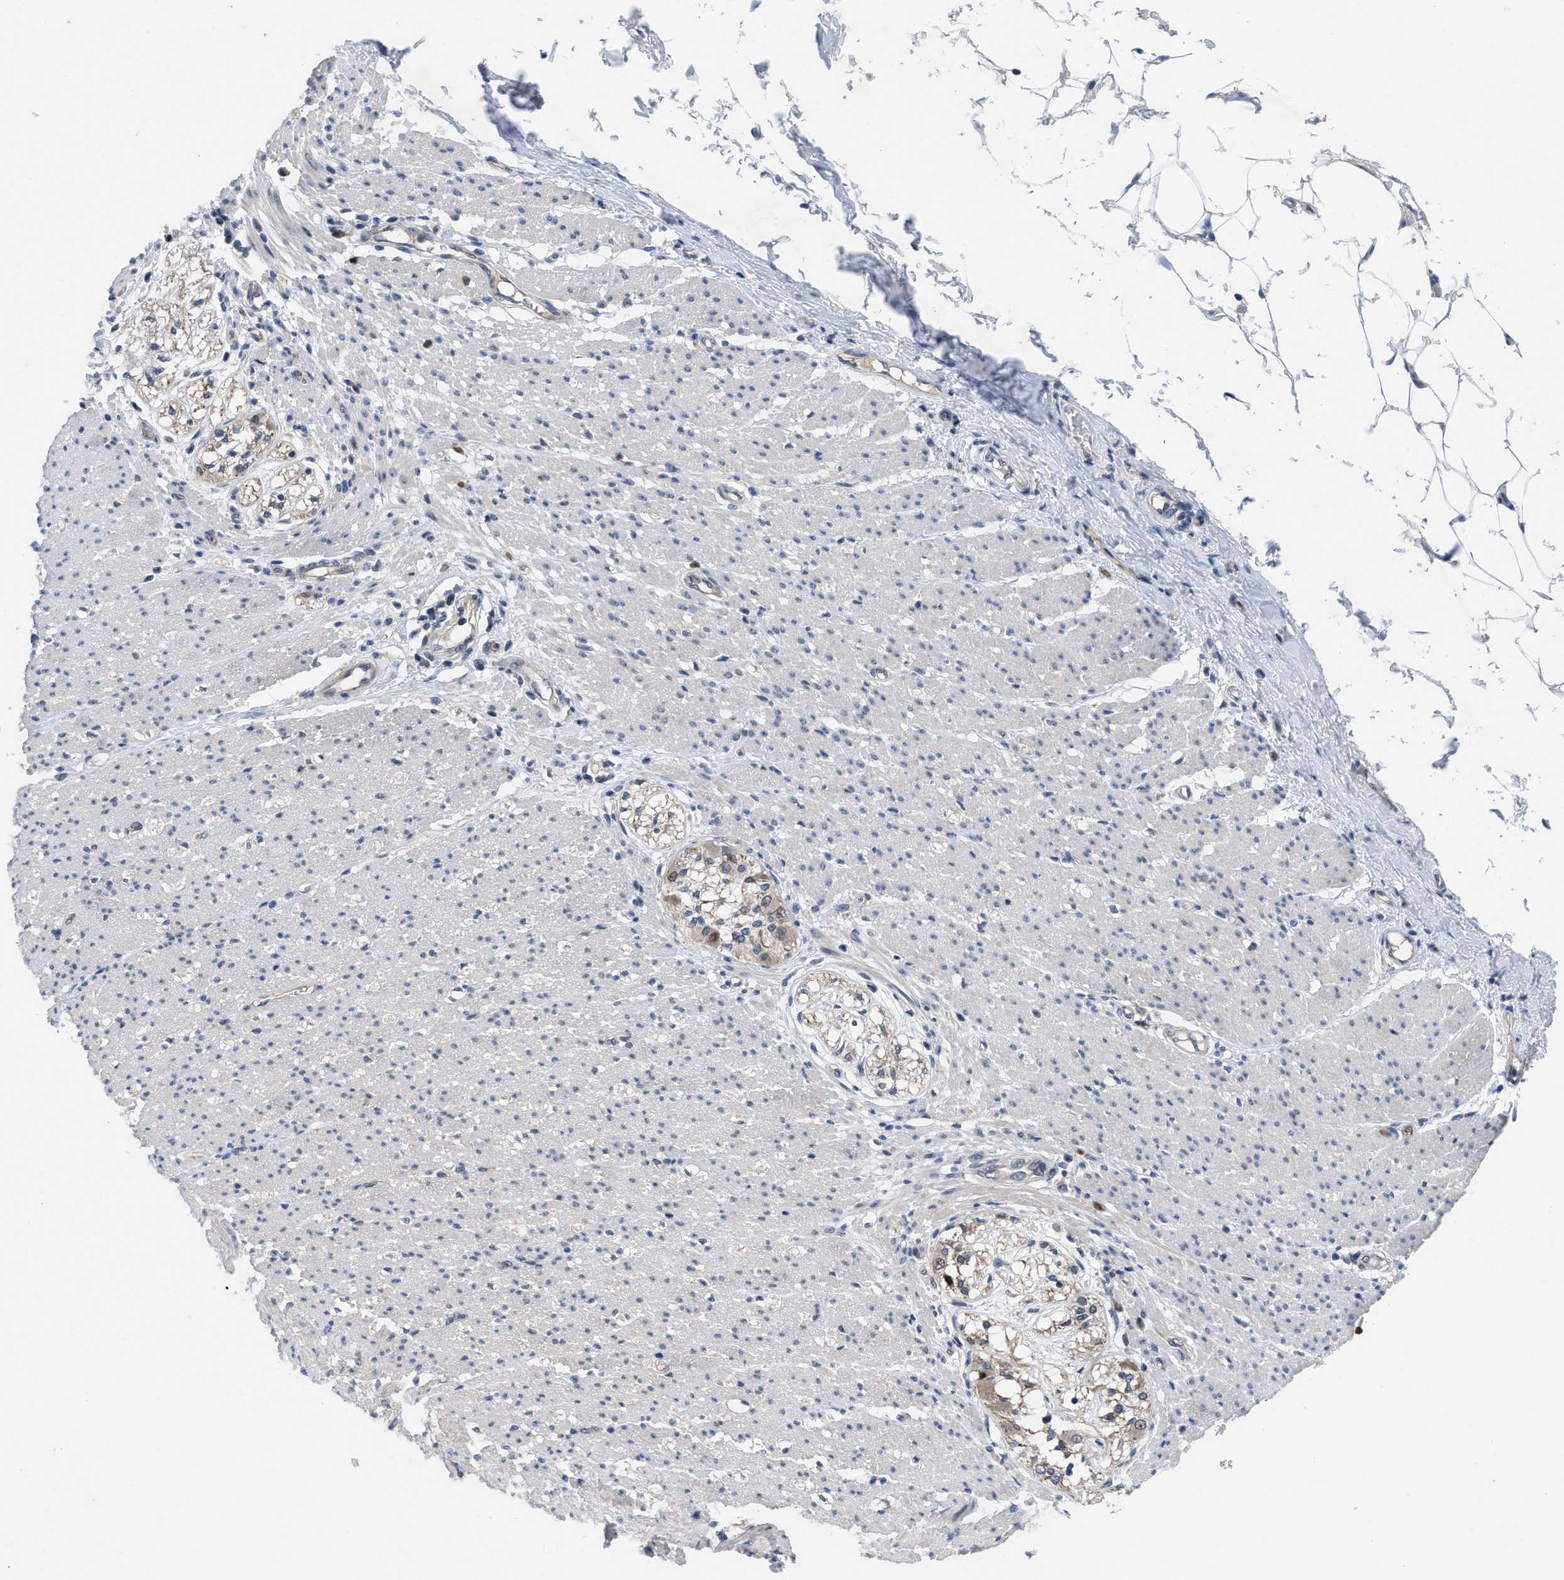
{"staining": {"intensity": "weak", "quantity": "<25%", "location": "cytoplasmic/membranous"}, "tissue": "smooth muscle", "cell_type": "Smooth muscle cells", "image_type": "normal", "snomed": [{"axis": "morphology", "description": "Normal tissue, NOS"}, {"axis": "morphology", "description": "Adenocarcinoma, NOS"}, {"axis": "topography", "description": "Colon"}, {"axis": "topography", "description": "Peripheral nerve tissue"}], "caption": "DAB immunohistochemical staining of normal human smooth muscle shows no significant positivity in smooth muscle cells.", "gene": "IL17RE", "patient": {"sex": "male", "age": 14}}